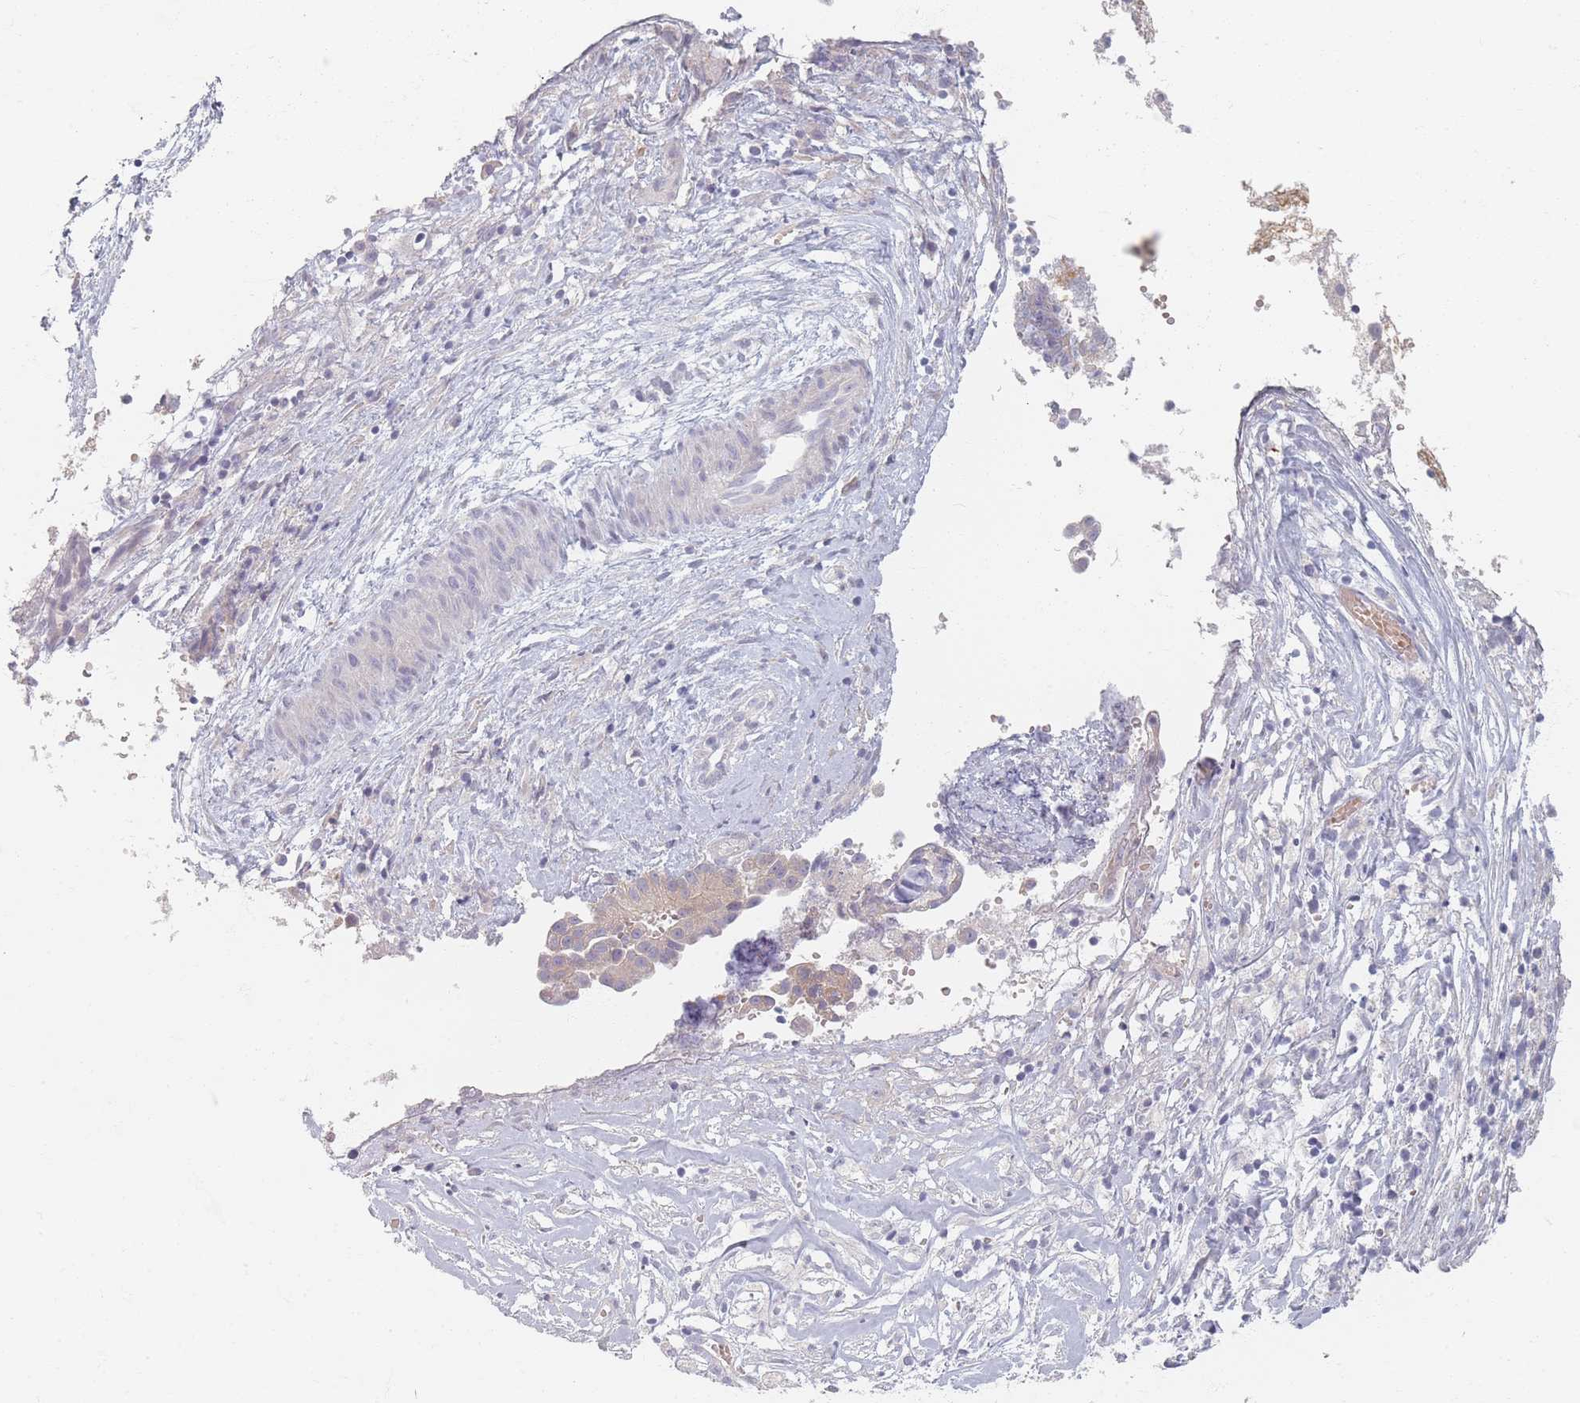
{"staining": {"intensity": "negative", "quantity": "none", "location": "none"}, "tissue": "ovarian cancer", "cell_type": "Tumor cells", "image_type": "cancer", "snomed": [{"axis": "morphology", "description": "Carcinoma, endometroid"}, {"axis": "topography", "description": "Ovary"}], "caption": "This micrograph is of endometroid carcinoma (ovarian) stained with immunohistochemistry (IHC) to label a protein in brown with the nuclei are counter-stained blue. There is no expression in tumor cells.", "gene": "TMOD1", "patient": {"sex": "female", "age": 42}}